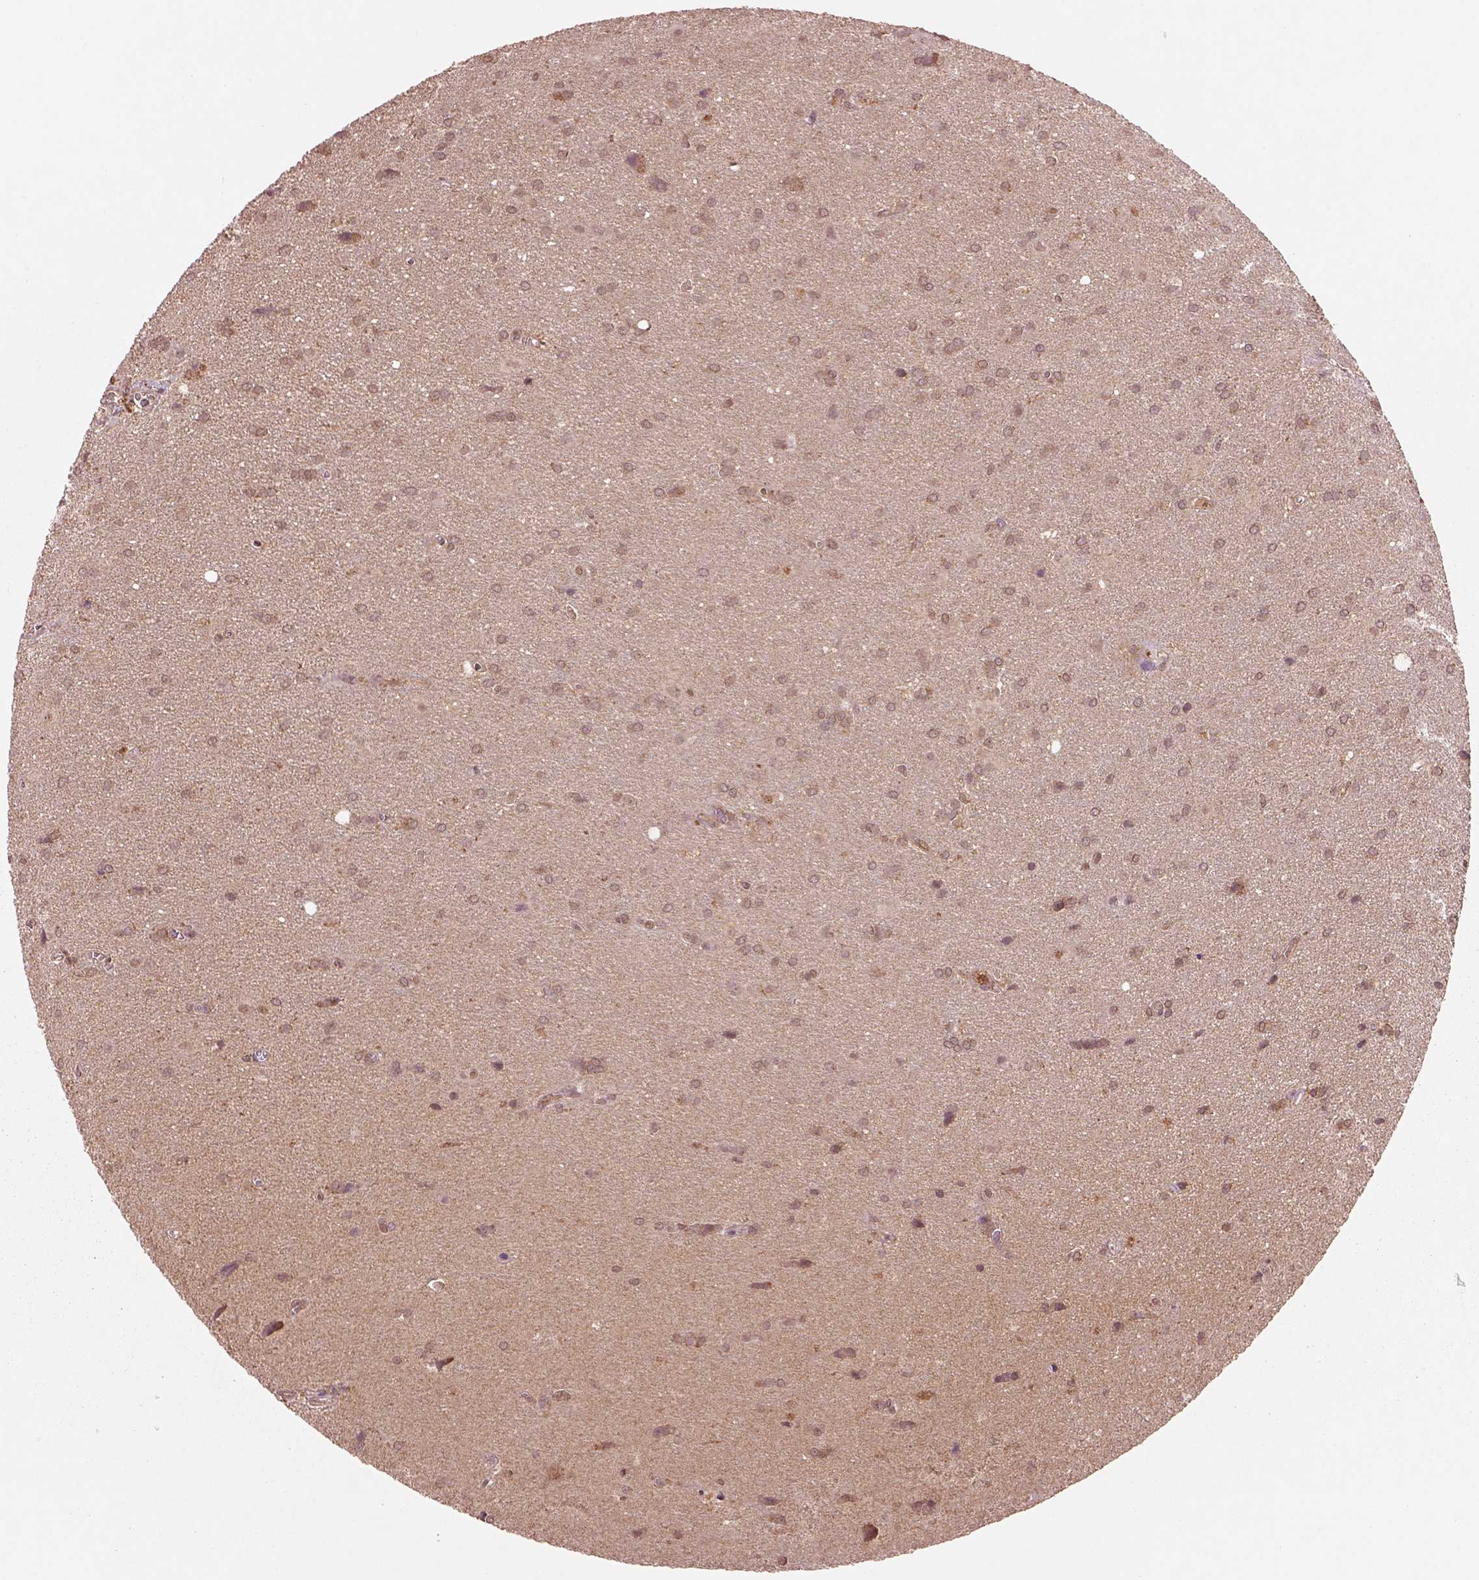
{"staining": {"intensity": "weak", "quantity": ">75%", "location": "cytoplasmic/membranous"}, "tissue": "glioma", "cell_type": "Tumor cells", "image_type": "cancer", "snomed": [{"axis": "morphology", "description": "Glioma, malignant, Low grade"}, {"axis": "topography", "description": "Brain"}], "caption": "A high-resolution micrograph shows immunohistochemistry staining of glioma, which exhibits weak cytoplasmic/membranous expression in approximately >75% of tumor cells.", "gene": "MDP1", "patient": {"sex": "male", "age": 58}}